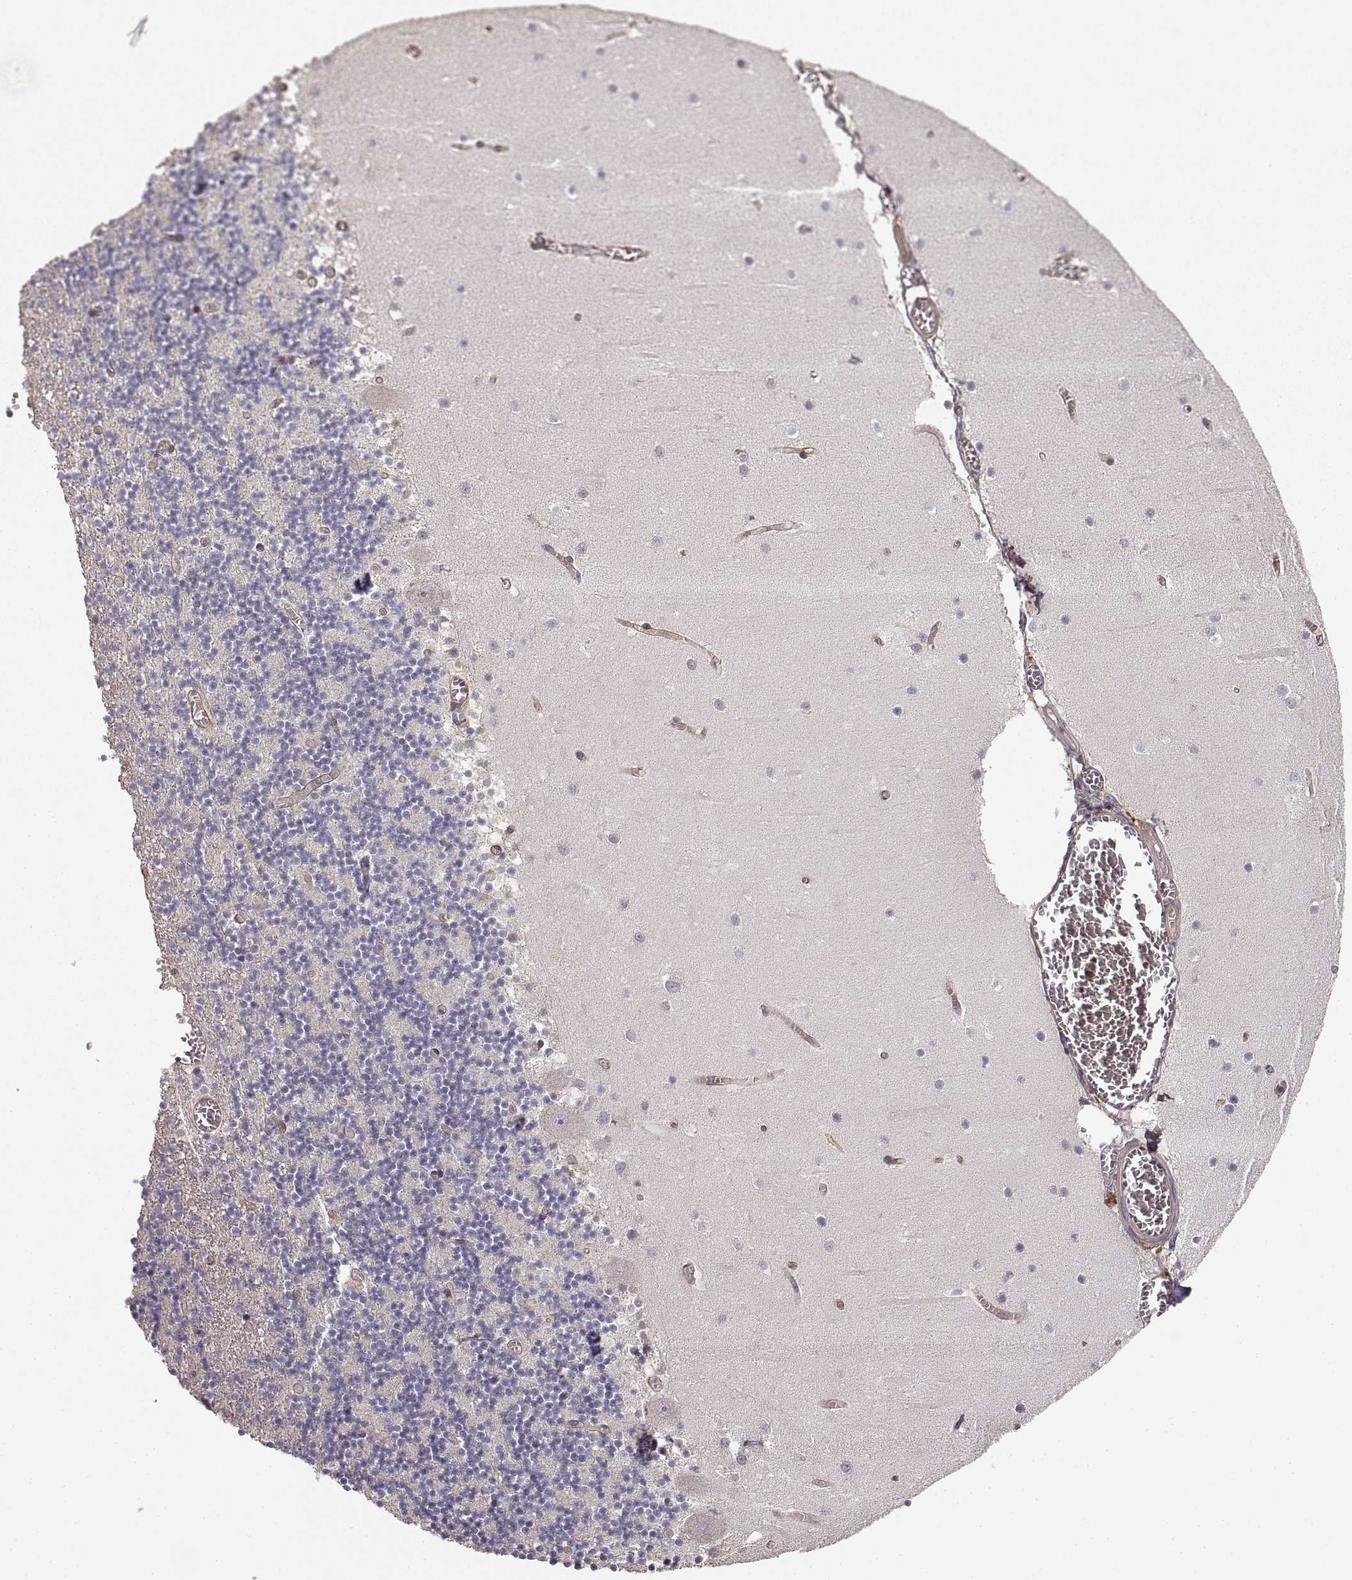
{"staining": {"intensity": "negative", "quantity": "none", "location": "none"}, "tissue": "cerebellum", "cell_type": "Cells in granular layer", "image_type": "normal", "snomed": [{"axis": "morphology", "description": "Normal tissue, NOS"}, {"axis": "topography", "description": "Cerebellum"}], "caption": "High power microscopy image of an immunohistochemistry histopathology image of normal cerebellum, revealing no significant staining in cells in granular layer.", "gene": "LAMA4", "patient": {"sex": "female", "age": 28}}